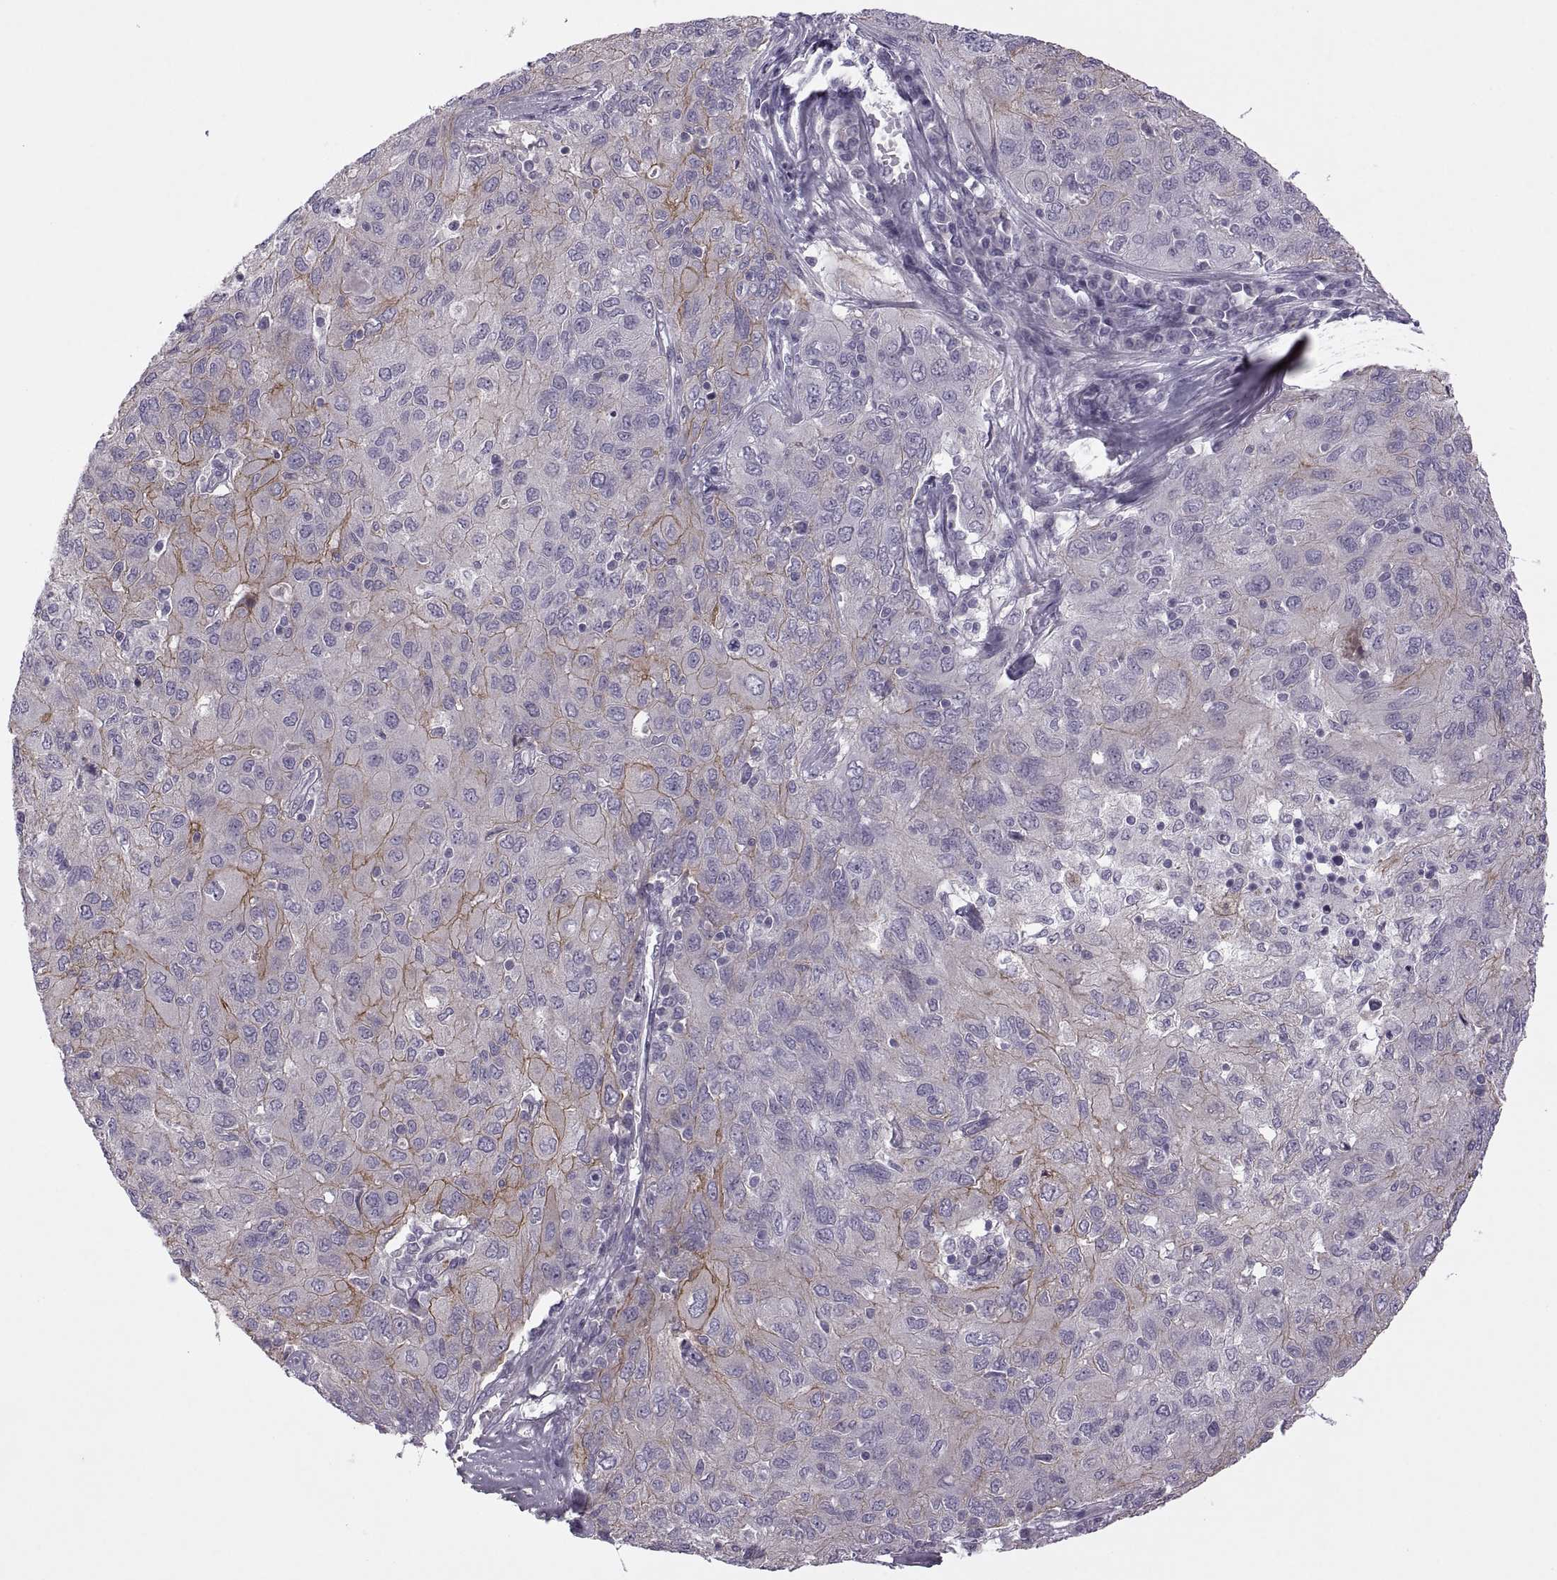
{"staining": {"intensity": "moderate", "quantity": "<25%", "location": "cytoplasmic/membranous"}, "tissue": "ovarian cancer", "cell_type": "Tumor cells", "image_type": "cancer", "snomed": [{"axis": "morphology", "description": "Carcinoma, endometroid"}, {"axis": "topography", "description": "Ovary"}], "caption": "Ovarian cancer stained for a protein reveals moderate cytoplasmic/membranous positivity in tumor cells. Nuclei are stained in blue.", "gene": "RIPK4", "patient": {"sex": "female", "age": 50}}